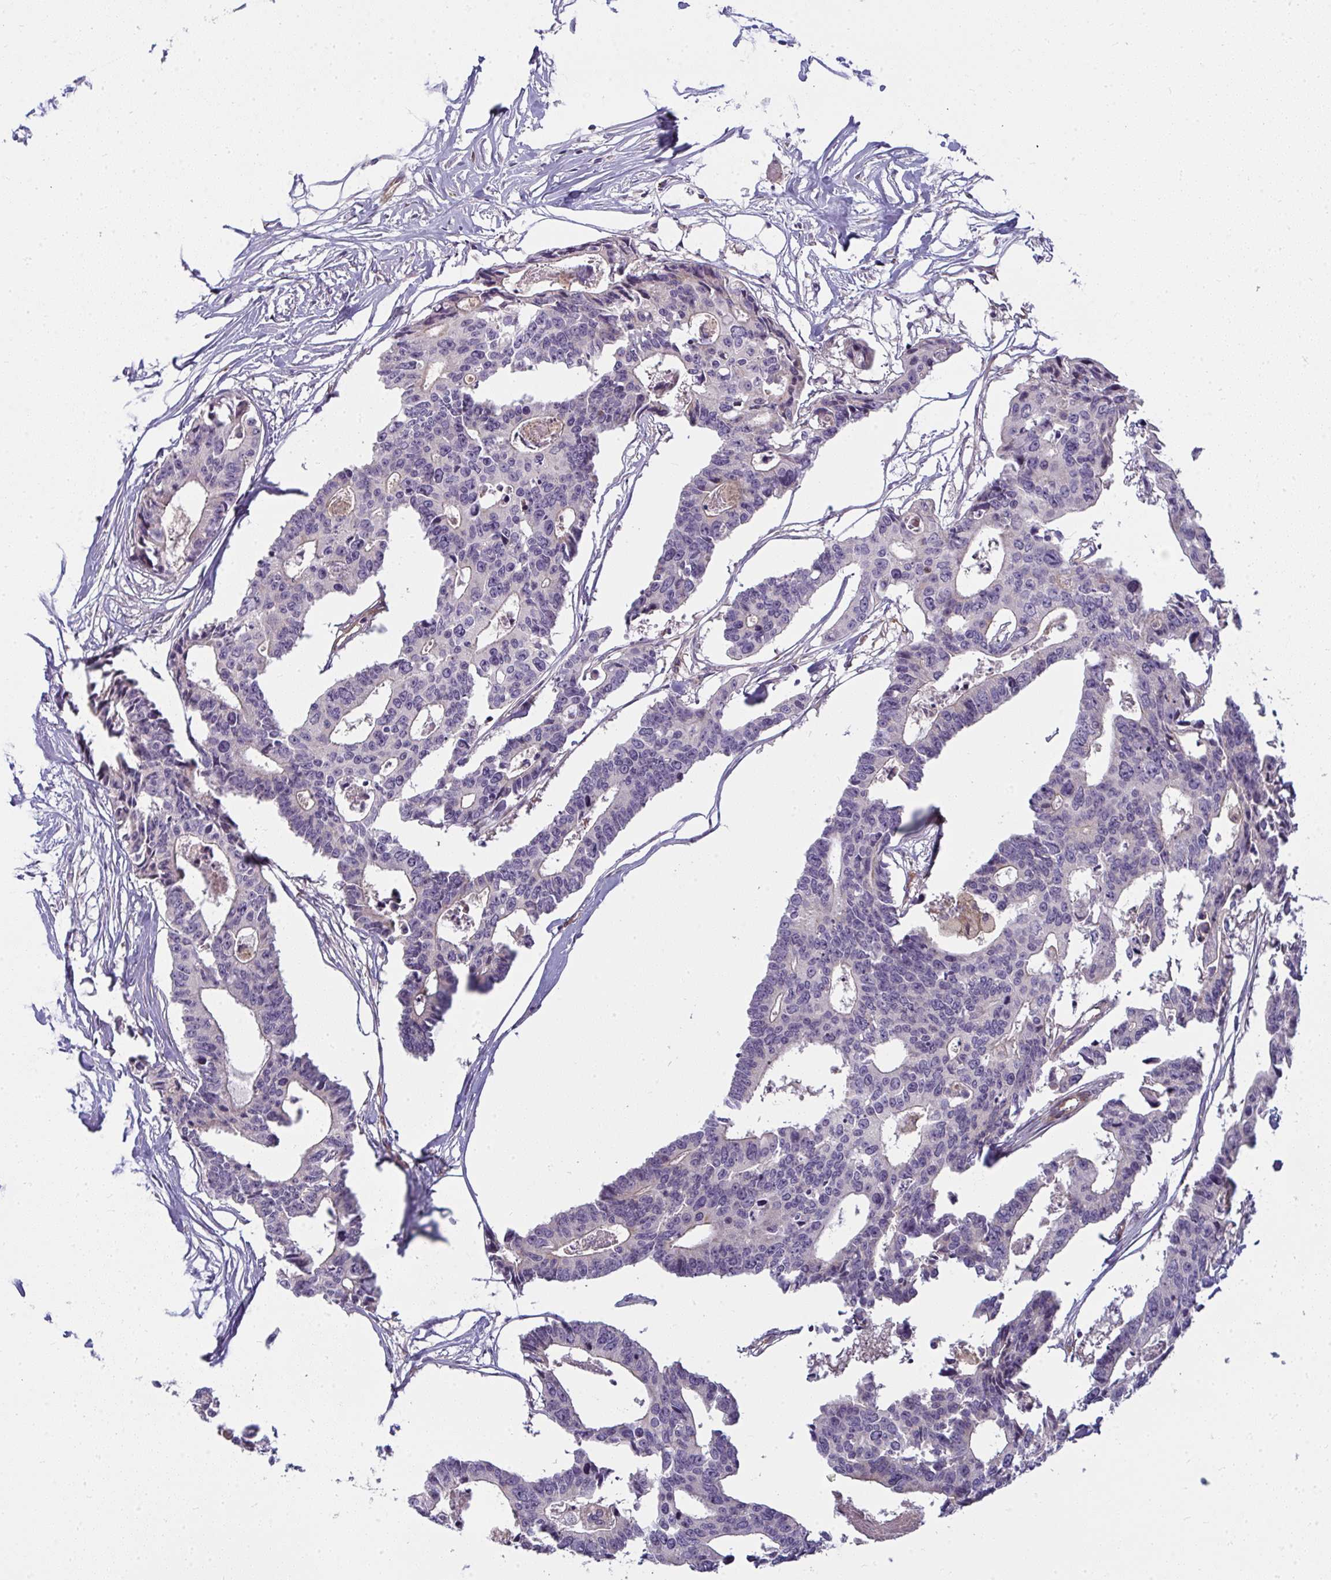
{"staining": {"intensity": "negative", "quantity": "none", "location": "none"}, "tissue": "colorectal cancer", "cell_type": "Tumor cells", "image_type": "cancer", "snomed": [{"axis": "morphology", "description": "Adenocarcinoma, NOS"}, {"axis": "topography", "description": "Rectum"}], "caption": "IHC photomicrograph of colorectal cancer stained for a protein (brown), which shows no positivity in tumor cells. Brightfield microscopy of immunohistochemistry stained with DAB (brown) and hematoxylin (blue), captured at high magnification.", "gene": "IFIT3", "patient": {"sex": "male", "age": 57}}